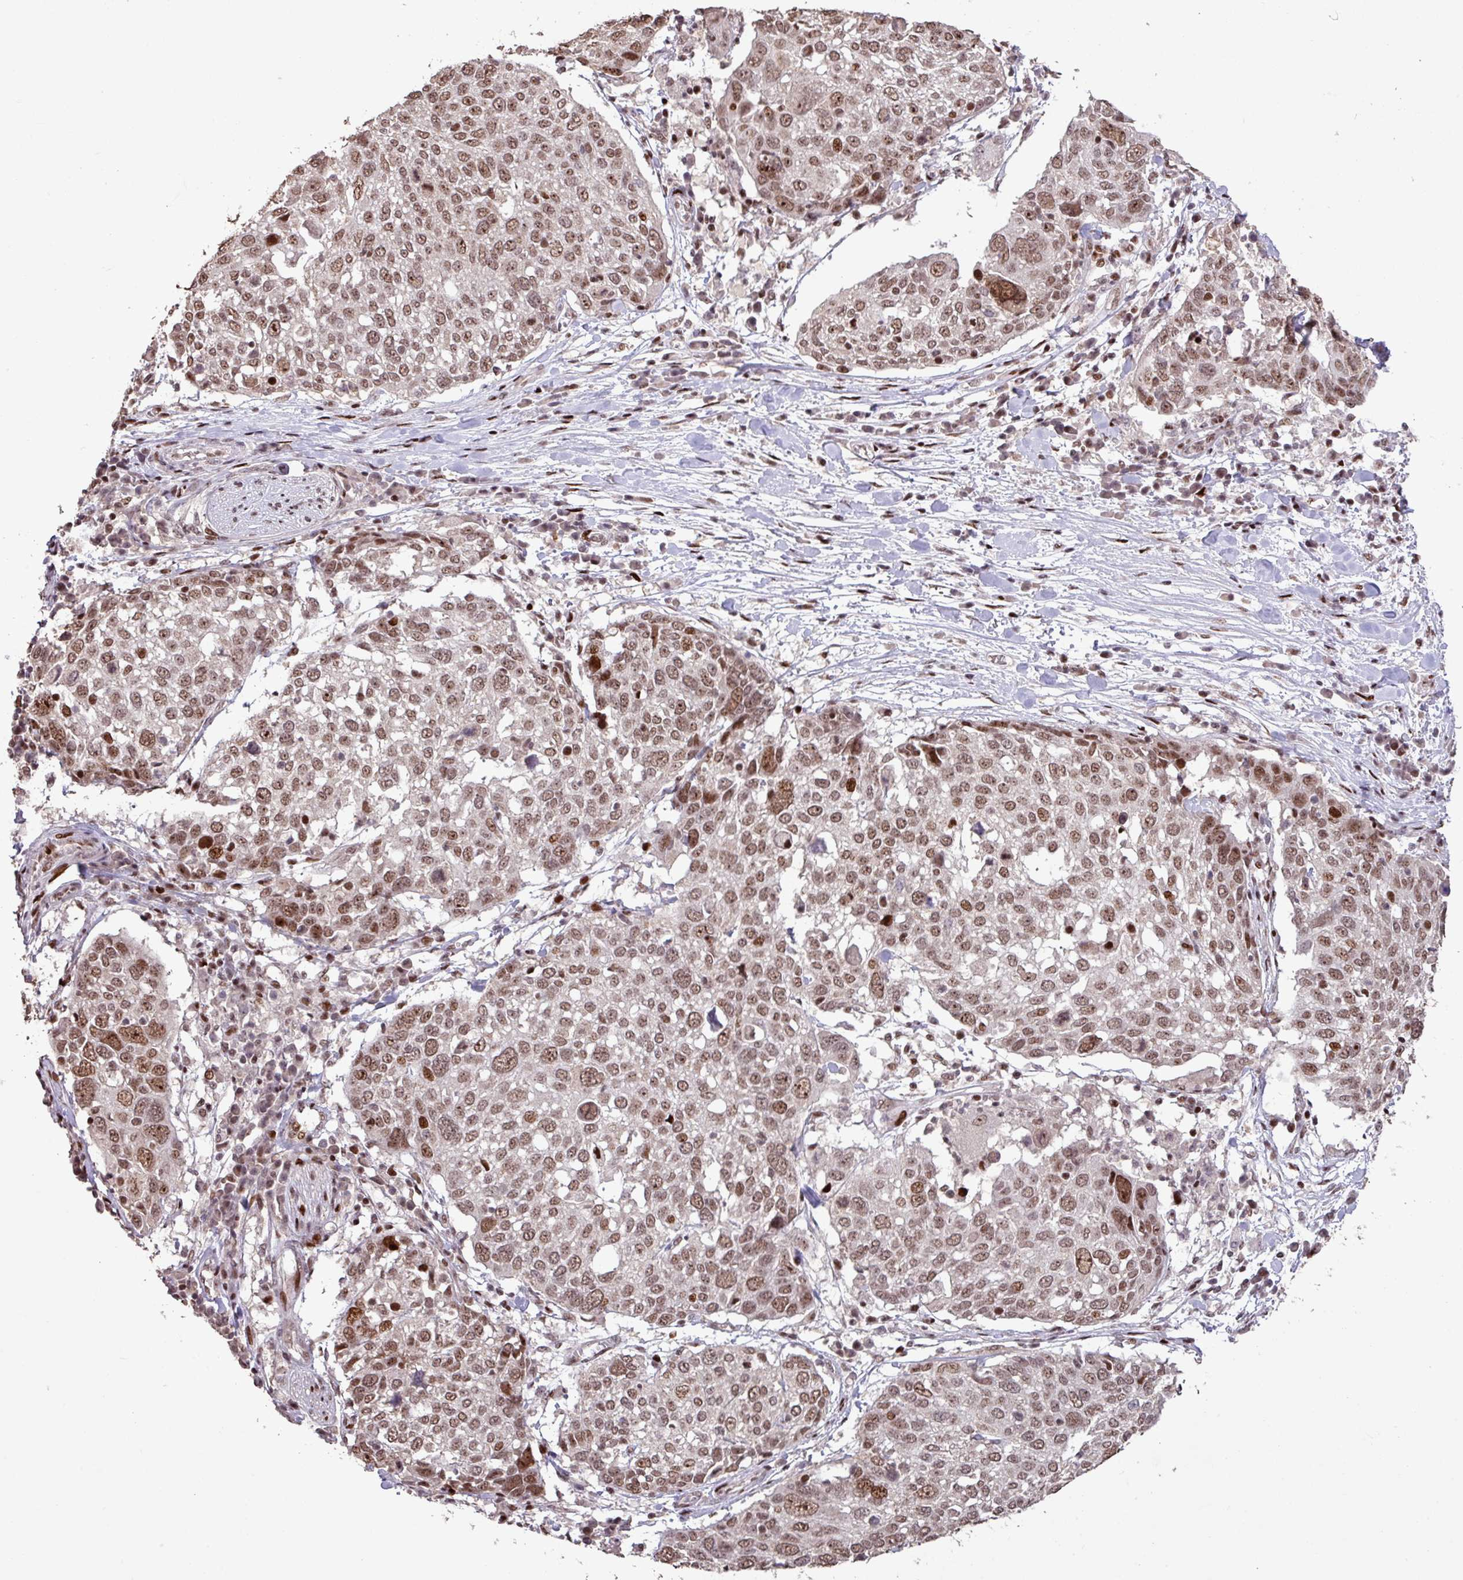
{"staining": {"intensity": "moderate", "quantity": ">75%", "location": "nuclear"}, "tissue": "lung cancer", "cell_type": "Tumor cells", "image_type": "cancer", "snomed": [{"axis": "morphology", "description": "Squamous cell carcinoma, NOS"}, {"axis": "topography", "description": "Lung"}], "caption": "An immunohistochemistry micrograph of tumor tissue is shown. Protein staining in brown labels moderate nuclear positivity in lung squamous cell carcinoma within tumor cells.", "gene": "ZNF709", "patient": {"sex": "male", "age": 65}}